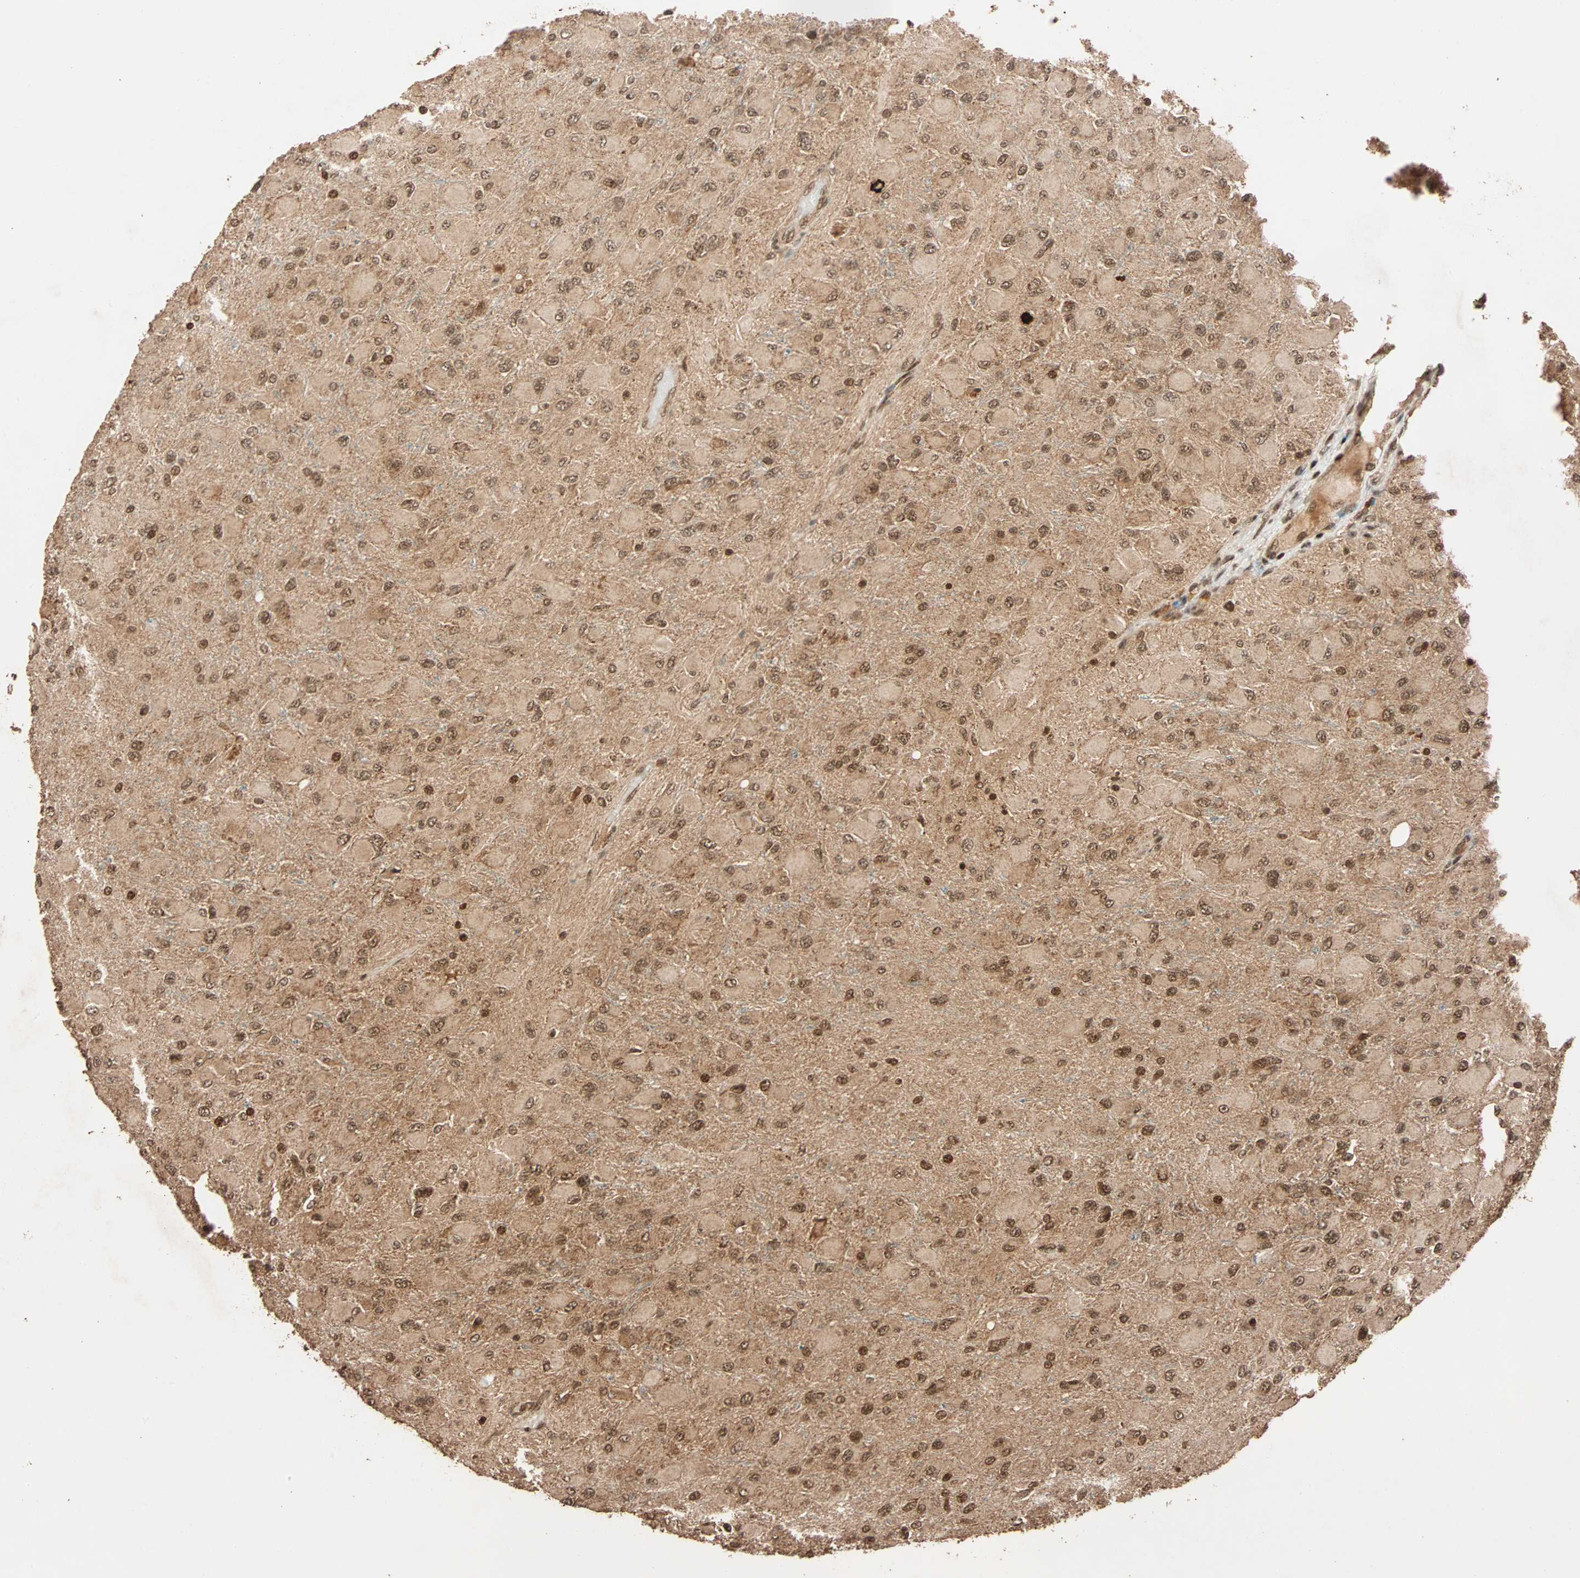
{"staining": {"intensity": "moderate", "quantity": ">75%", "location": "cytoplasmic/membranous,nuclear"}, "tissue": "glioma", "cell_type": "Tumor cells", "image_type": "cancer", "snomed": [{"axis": "morphology", "description": "Glioma, malignant, High grade"}, {"axis": "topography", "description": "Cerebral cortex"}], "caption": "This micrograph shows glioma stained with IHC to label a protein in brown. The cytoplasmic/membranous and nuclear of tumor cells show moderate positivity for the protein. Nuclei are counter-stained blue.", "gene": "ALKBH5", "patient": {"sex": "female", "age": 36}}